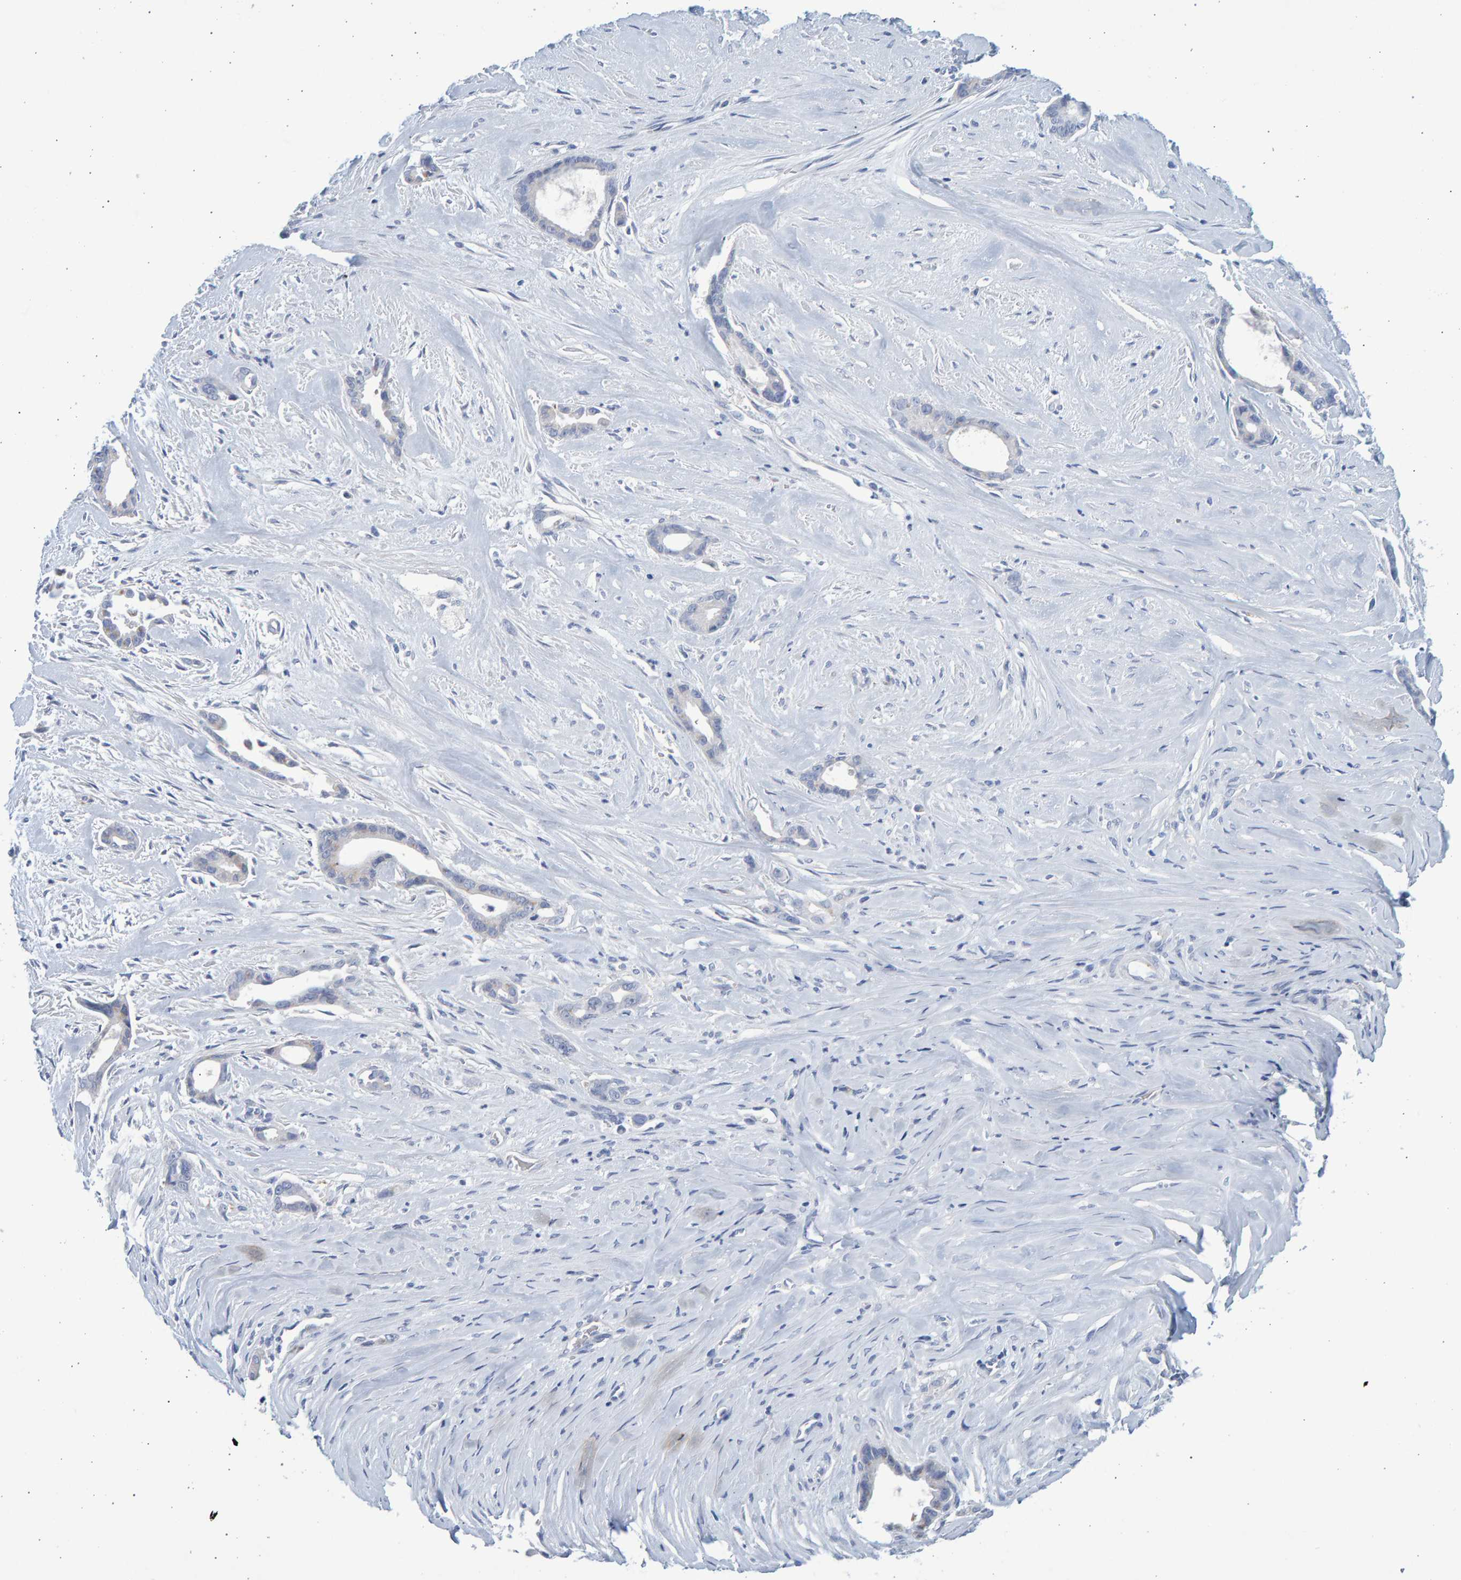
{"staining": {"intensity": "negative", "quantity": "none", "location": "none"}, "tissue": "liver cancer", "cell_type": "Tumor cells", "image_type": "cancer", "snomed": [{"axis": "morphology", "description": "Cholangiocarcinoma"}, {"axis": "topography", "description": "Liver"}], "caption": "Micrograph shows no significant protein staining in tumor cells of liver cancer.", "gene": "SLC34A3", "patient": {"sex": "female", "age": 55}}